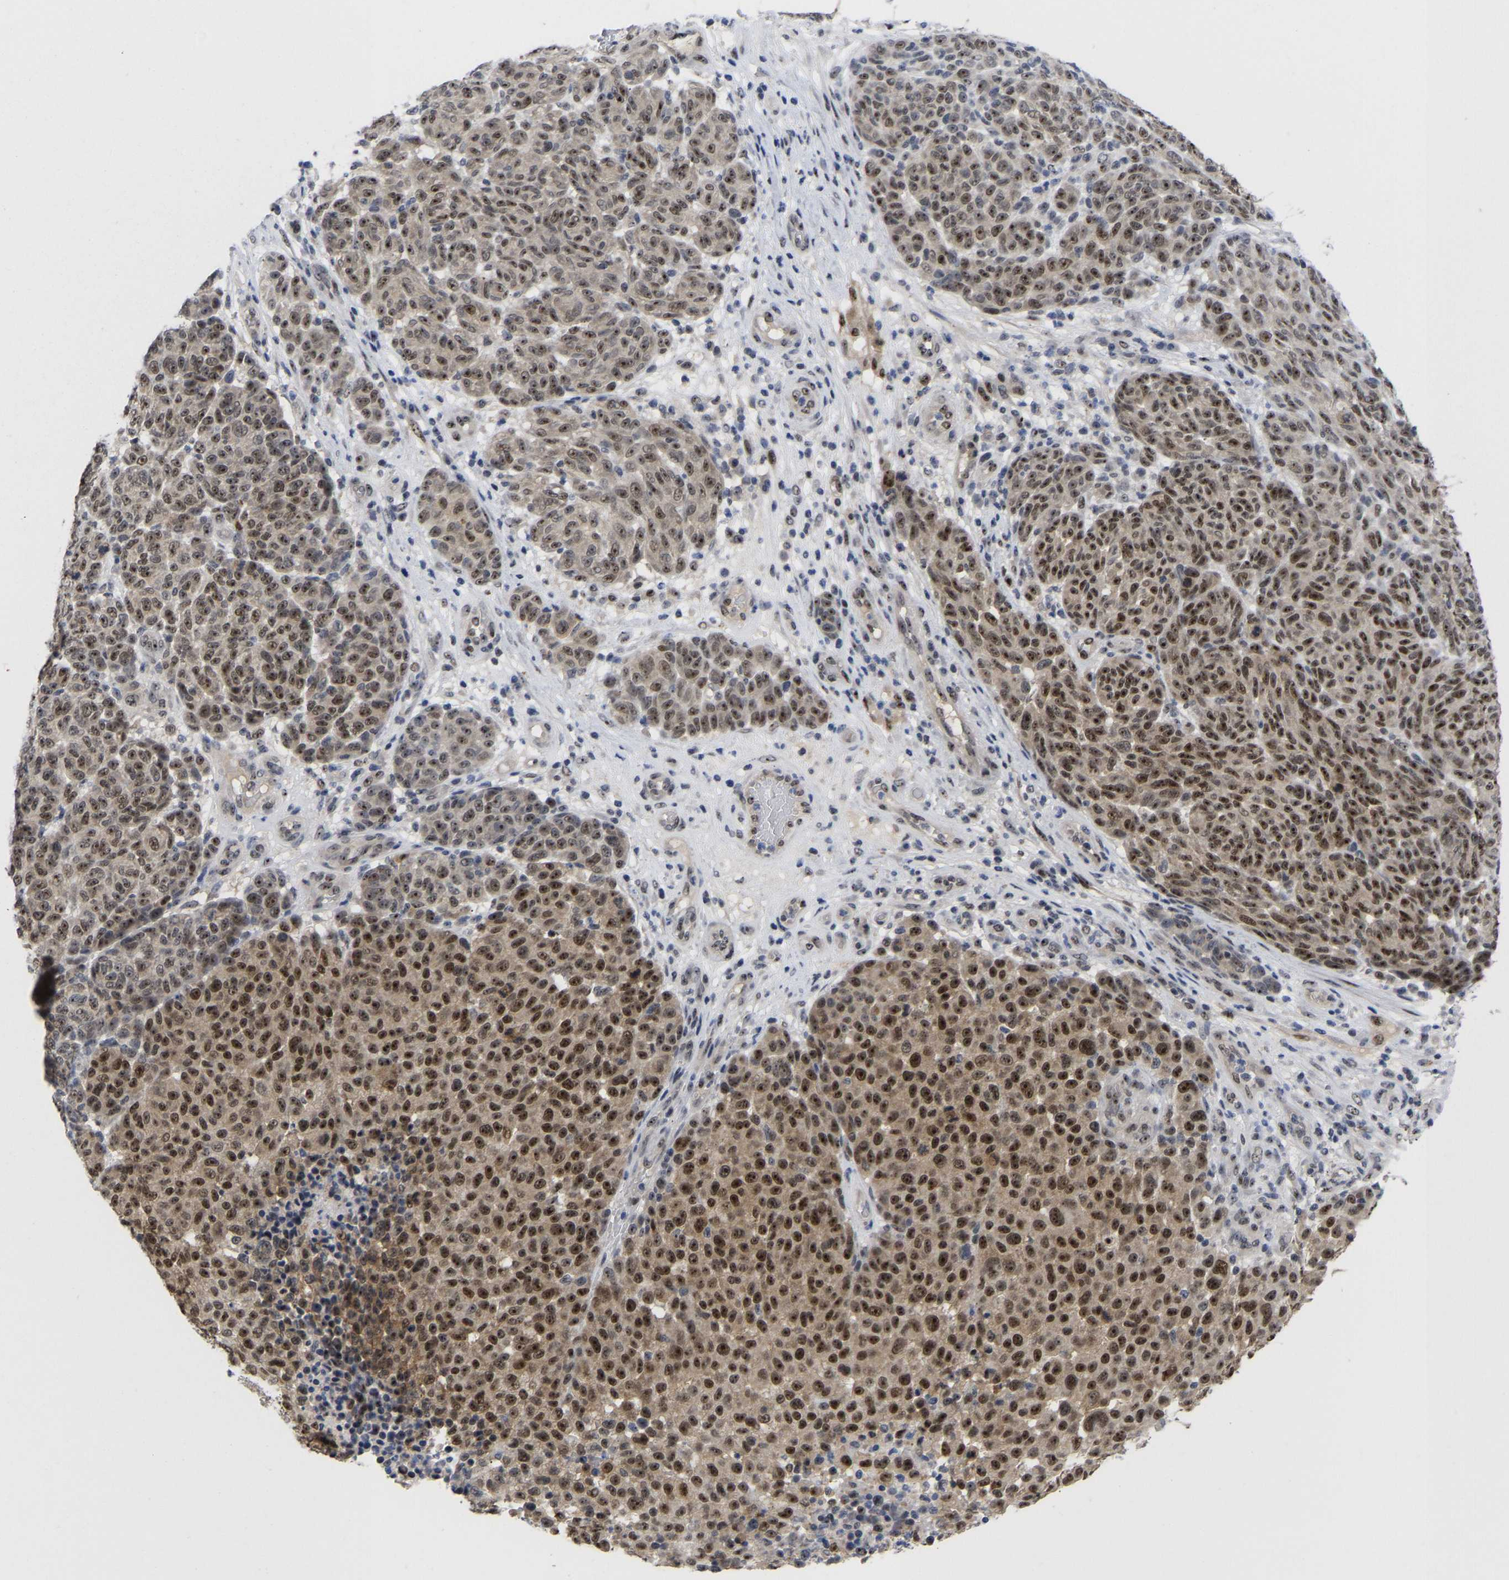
{"staining": {"intensity": "strong", "quantity": ">75%", "location": "cytoplasmic/membranous,nuclear"}, "tissue": "melanoma", "cell_type": "Tumor cells", "image_type": "cancer", "snomed": [{"axis": "morphology", "description": "Malignant melanoma, NOS"}, {"axis": "topography", "description": "Skin"}], "caption": "The photomicrograph displays staining of malignant melanoma, revealing strong cytoplasmic/membranous and nuclear protein expression (brown color) within tumor cells.", "gene": "NLE1", "patient": {"sex": "male", "age": 59}}